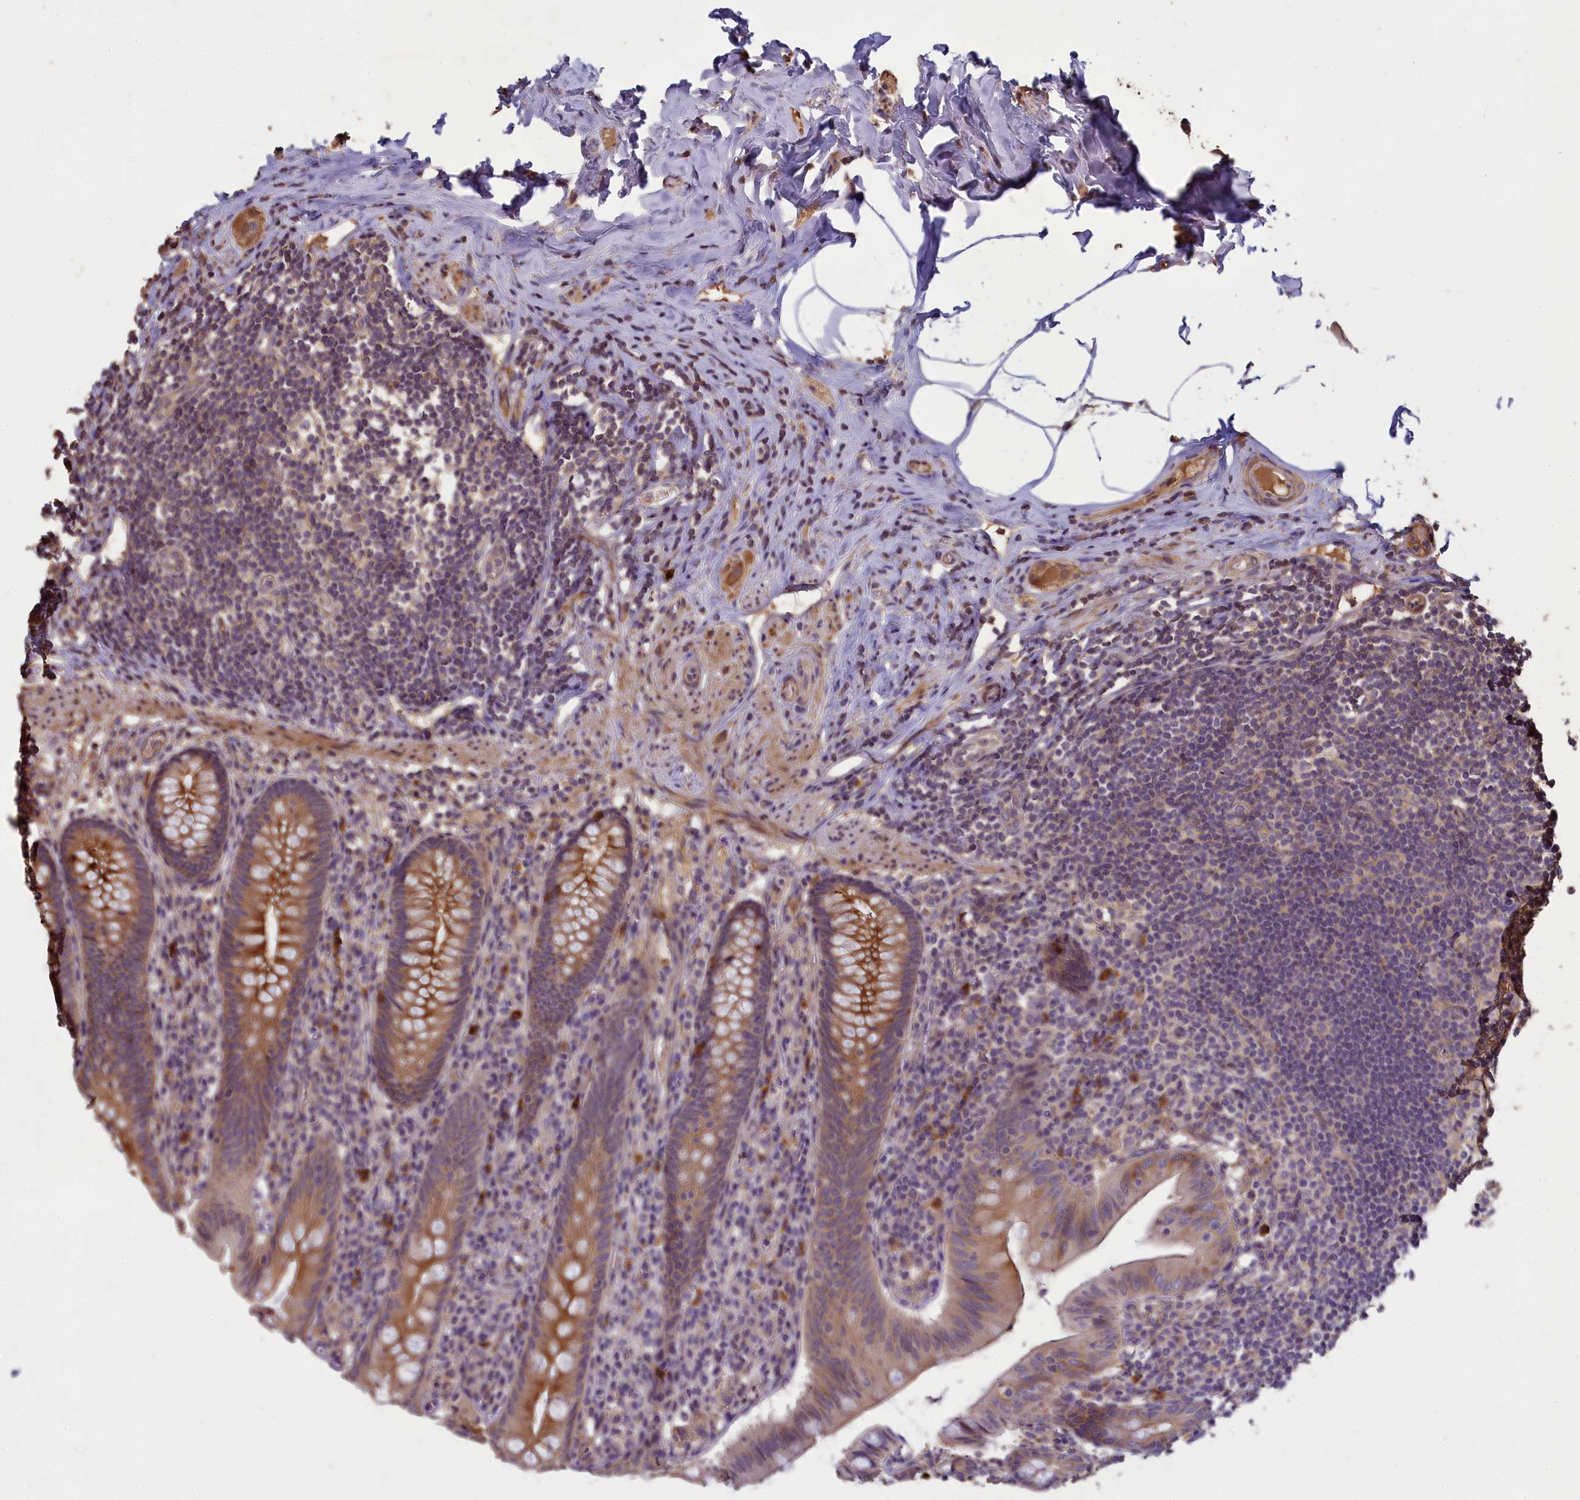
{"staining": {"intensity": "moderate", "quantity": ">75%", "location": "cytoplasmic/membranous"}, "tissue": "appendix", "cell_type": "Glandular cells", "image_type": "normal", "snomed": [{"axis": "morphology", "description": "Normal tissue, NOS"}, {"axis": "topography", "description": "Appendix"}], "caption": "A high-resolution photomicrograph shows immunohistochemistry (IHC) staining of unremarkable appendix, which demonstrates moderate cytoplasmic/membranous staining in approximately >75% of glandular cells.", "gene": "NUDT6", "patient": {"sex": "male", "age": 55}}